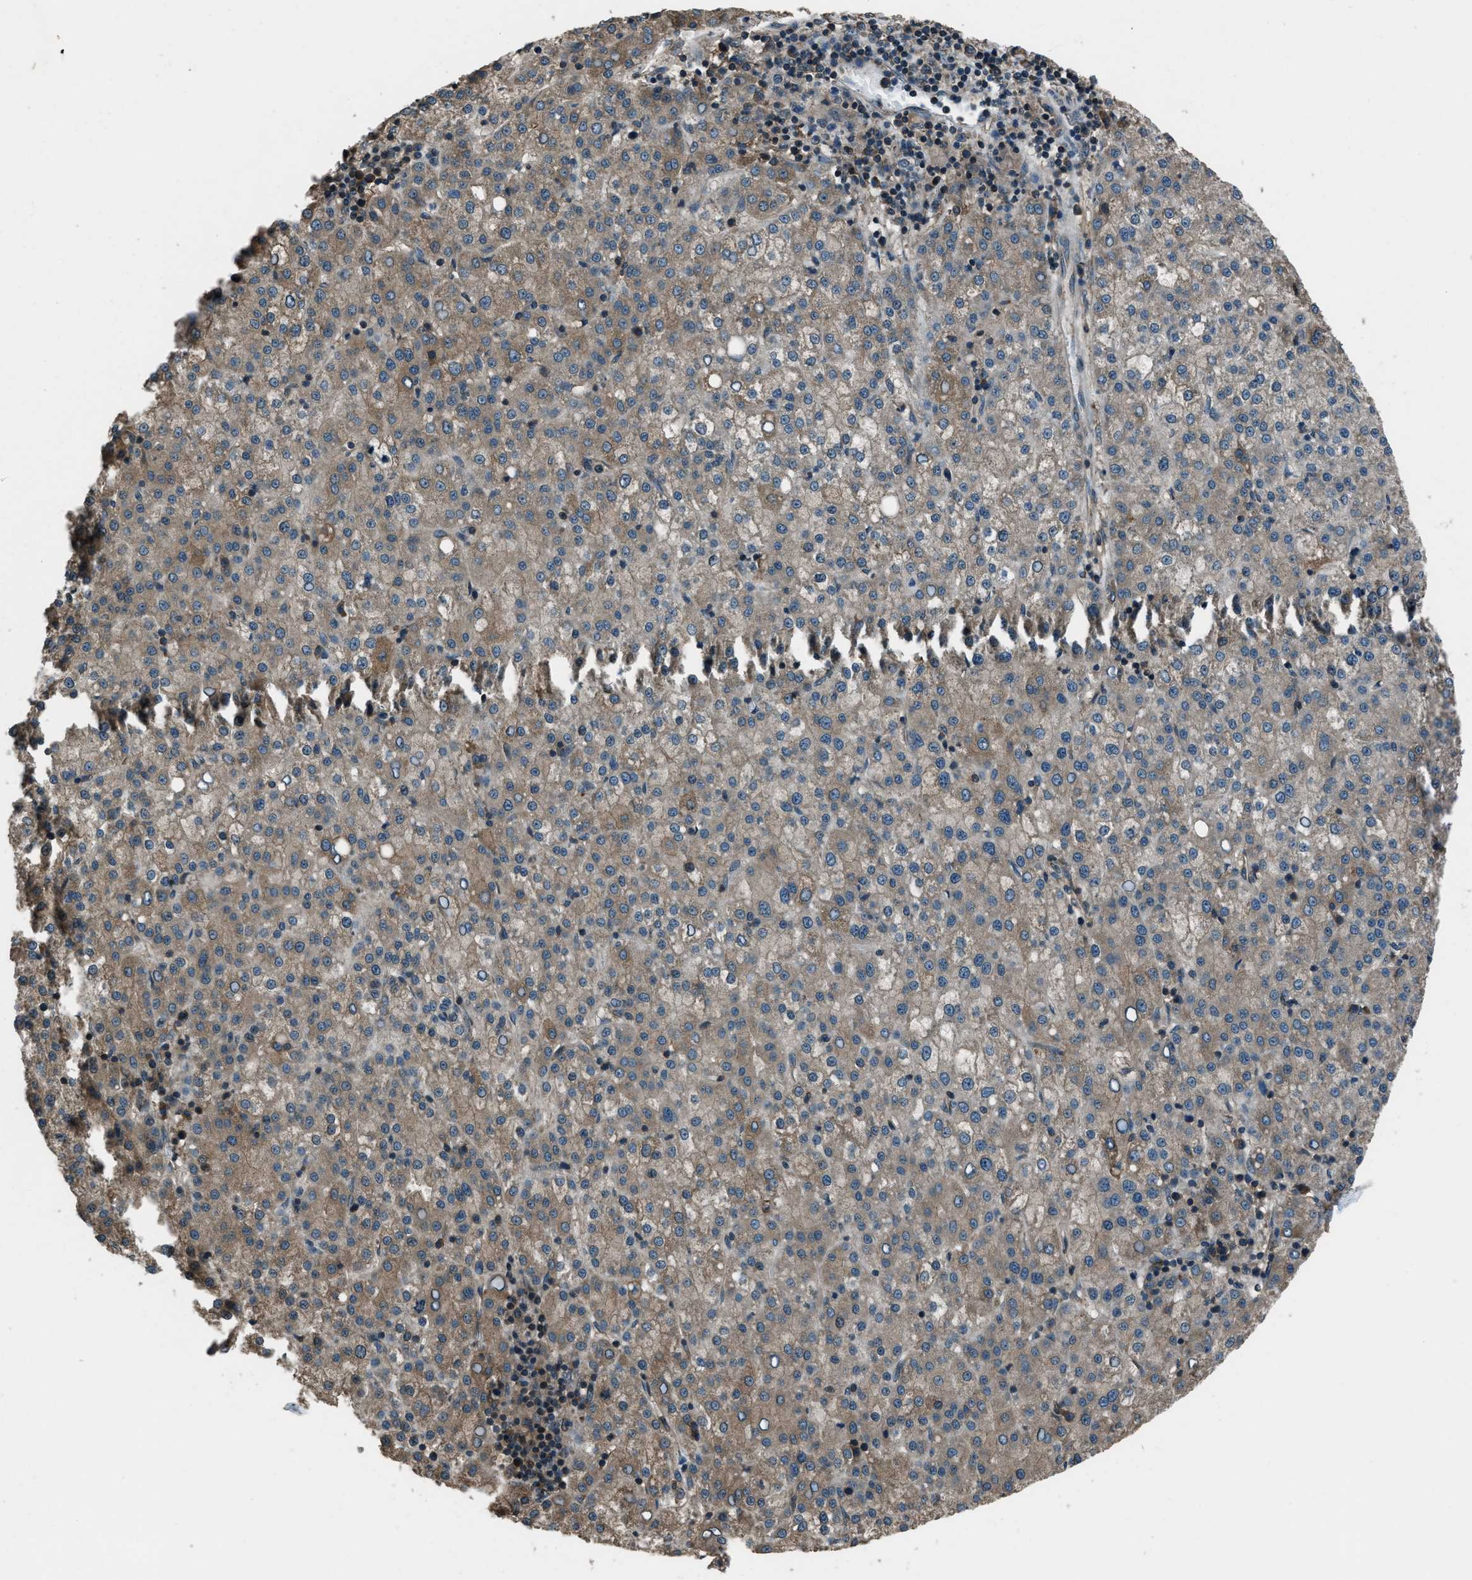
{"staining": {"intensity": "weak", "quantity": ">75%", "location": "cytoplasmic/membranous"}, "tissue": "liver cancer", "cell_type": "Tumor cells", "image_type": "cancer", "snomed": [{"axis": "morphology", "description": "Carcinoma, Hepatocellular, NOS"}, {"axis": "topography", "description": "Liver"}], "caption": "There is low levels of weak cytoplasmic/membranous positivity in tumor cells of liver cancer (hepatocellular carcinoma), as demonstrated by immunohistochemical staining (brown color).", "gene": "TRIM4", "patient": {"sex": "female", "age": 58}}